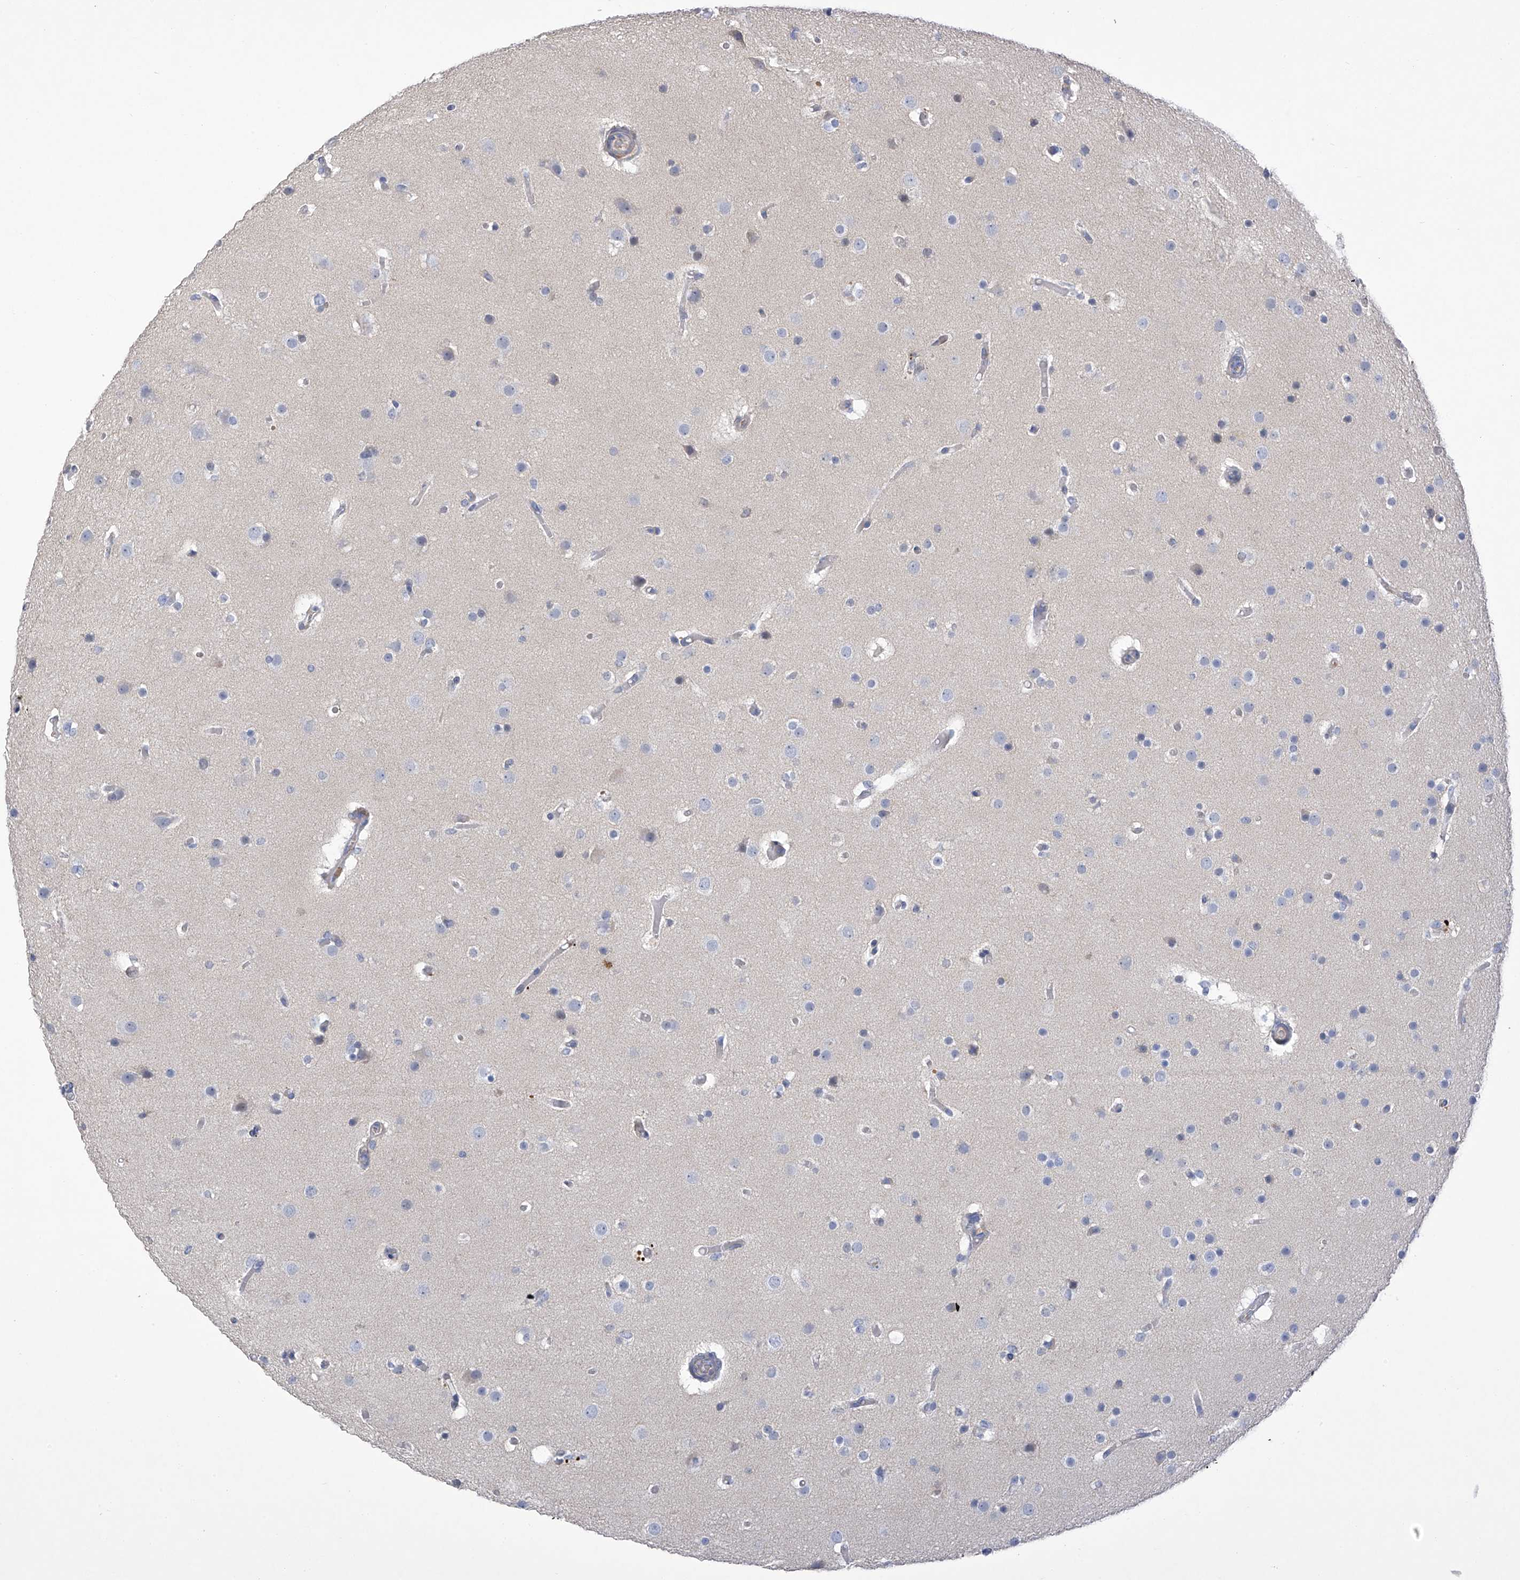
{"staining": {"intensity": "negative", "quantity": "none", "location": "none"}, "tissue": "glioma", "cell_type": "Tumor cells", "image_type": "cancer", "snomed": [{"axis": "morphology", "description": "Glioma, malignant, High grade"}, {"axis": "topography", "description": "Cerebral cortex"}], "caption": "Malignant glioma (high-grade) stained for a protein using IHC exhibits no positivity tumor cells.", "gene": "SLCO4A1", "patient": {"sex": "female", "age": 36}}